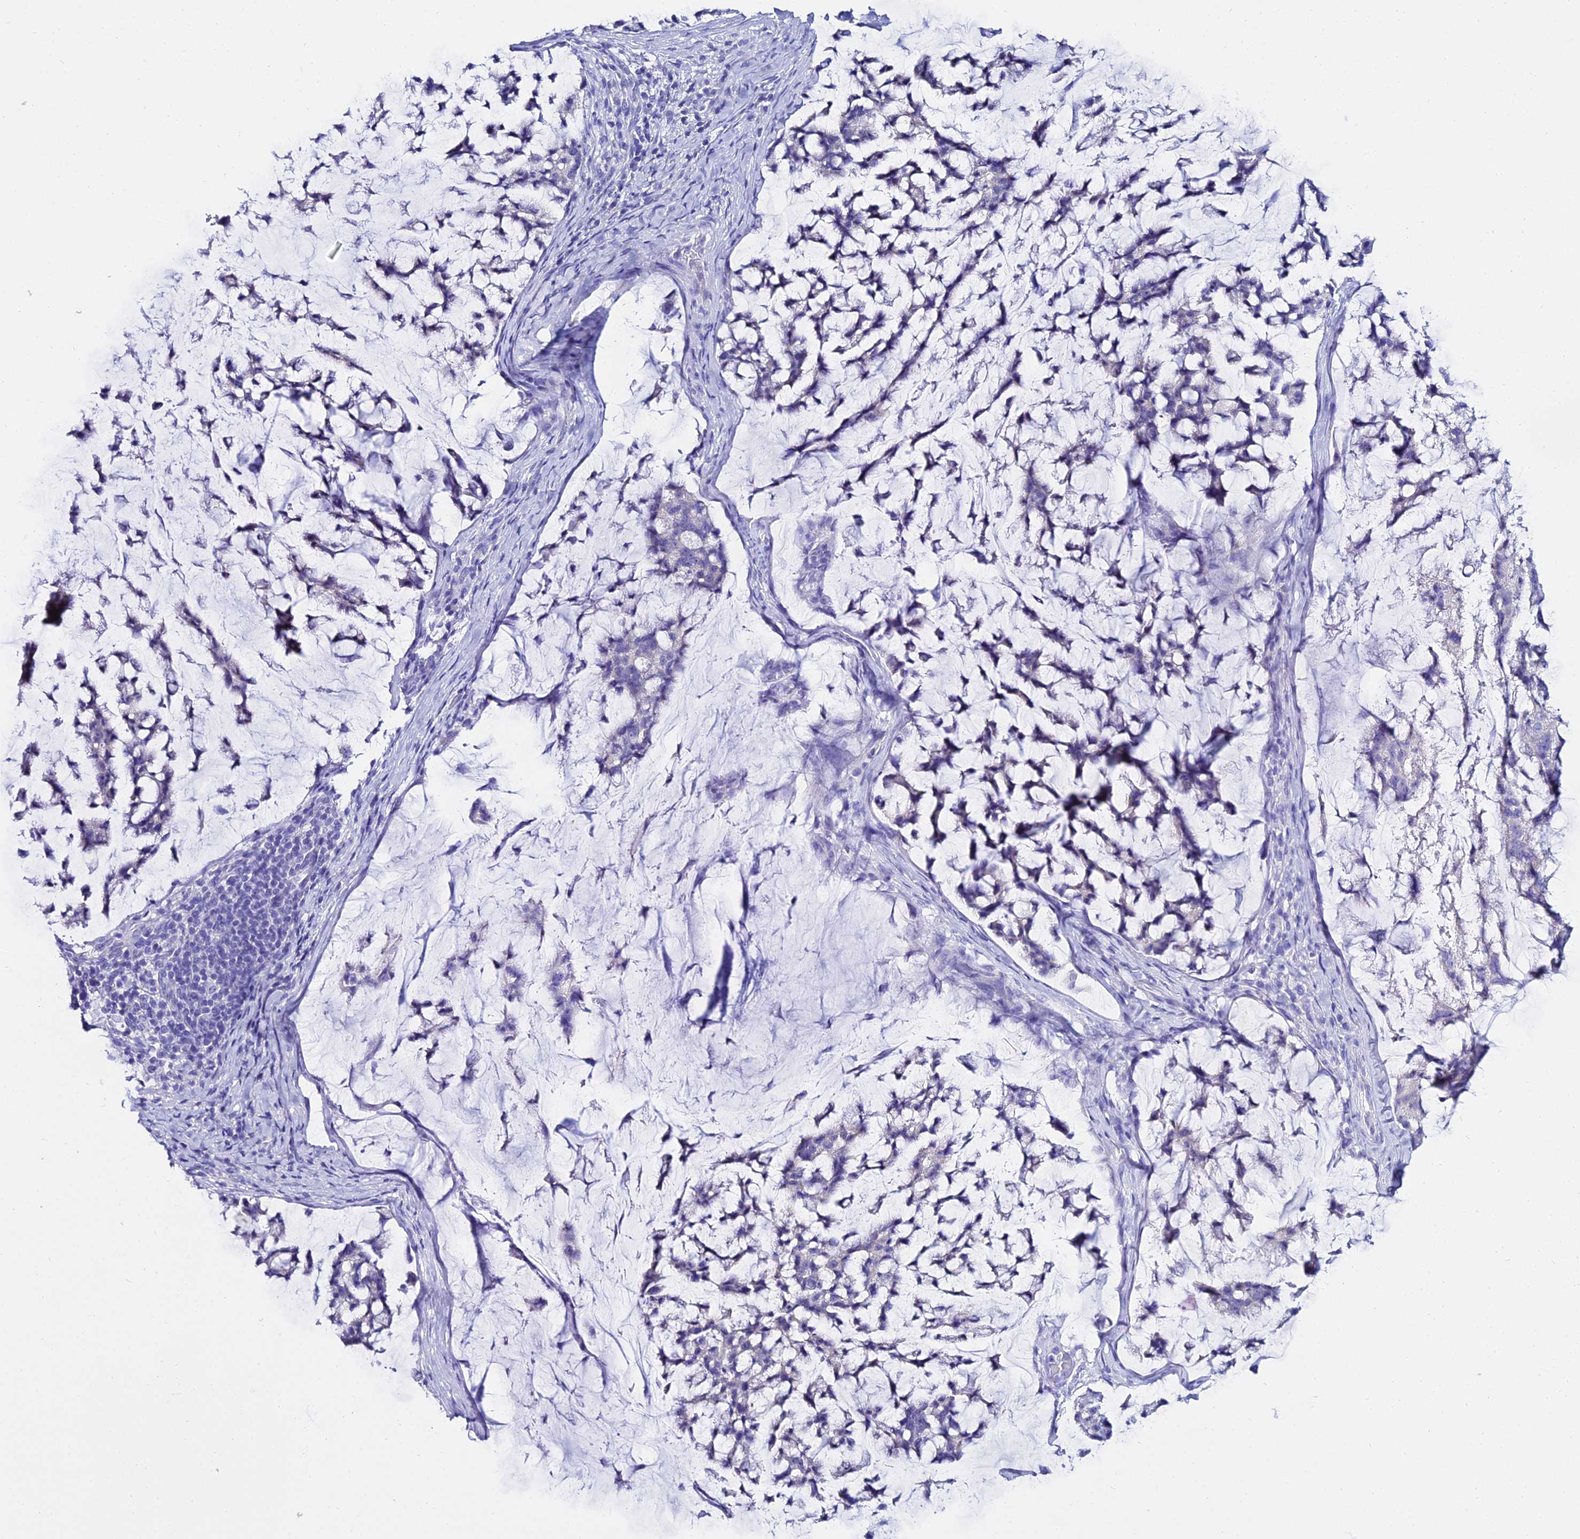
{"staining": {"intensity": "negative", "quantity": "none", "location": "none"}, "tissue": "stomach cancer", "cell_type": "Tumor cells", "image_type": "cancer", "snomed": [{"axis": "morphology", "description": "Adenocarcinoma, NOS"}, {"axis": "topography", "description": "Stomach, lower"}], "caption": "Immunohistochemical staining of stomach adenocarcinoma displays no significant positivity in tumor cells.", "gene": "OR4D5", "patient": {"sex": "male", "age": 67}}